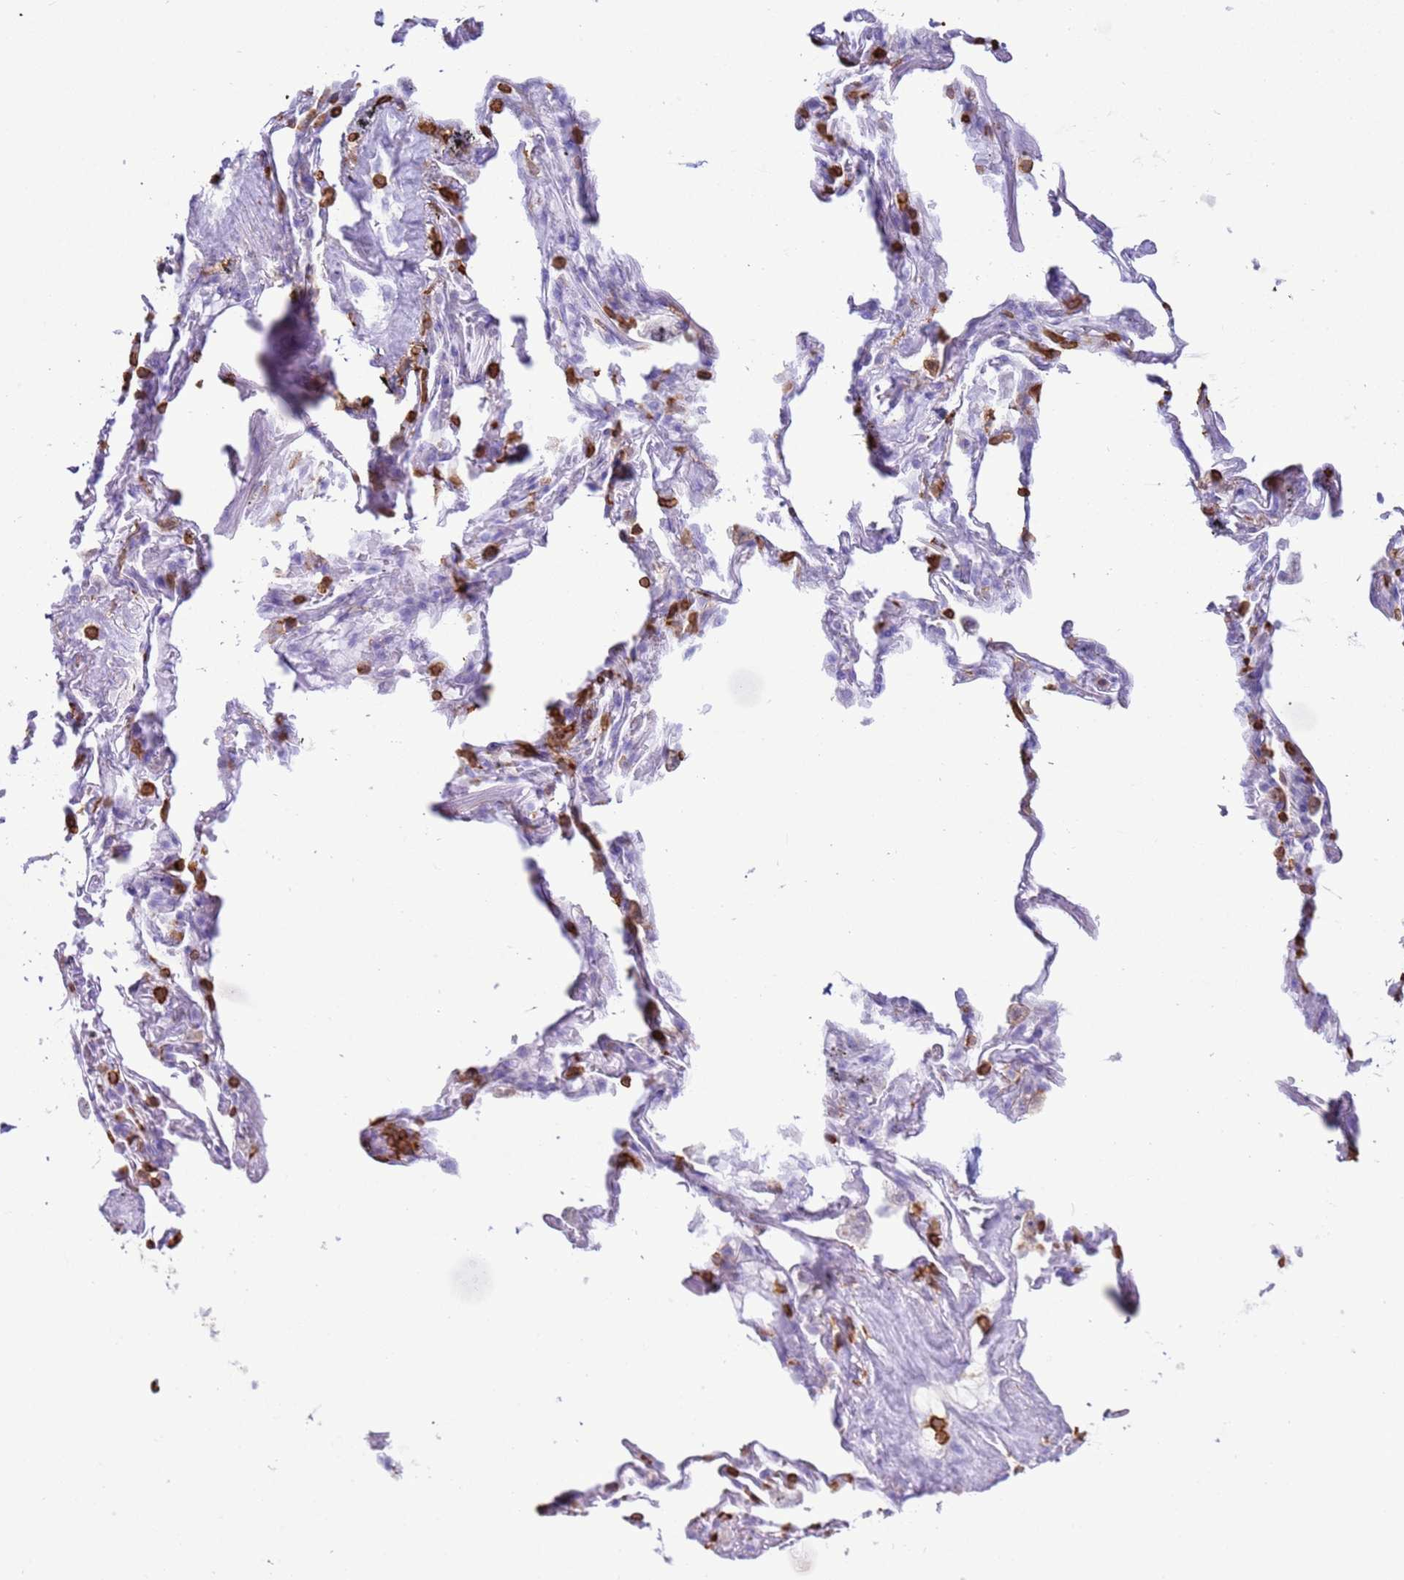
{"staining": {"intensity": "negative", "quantity": "none", "location": "none"}, "tissue": "adipose tissue", "cell_type": "Adipocytes", "image_type": "normal", "snomed": [{"axis": "morphology", "description": "Normal tissue, NOS"}, {"axis": "topography", "description": "Lymph node"}, {"axis": "topography", "description": "Bronchus"}], "caption": "Human adipose tissue stained for a protein using immunohistochemistry shows no expression in adipocytes.", "gene": "IRF5", "patient": {"sex": "male", "age": 63}}